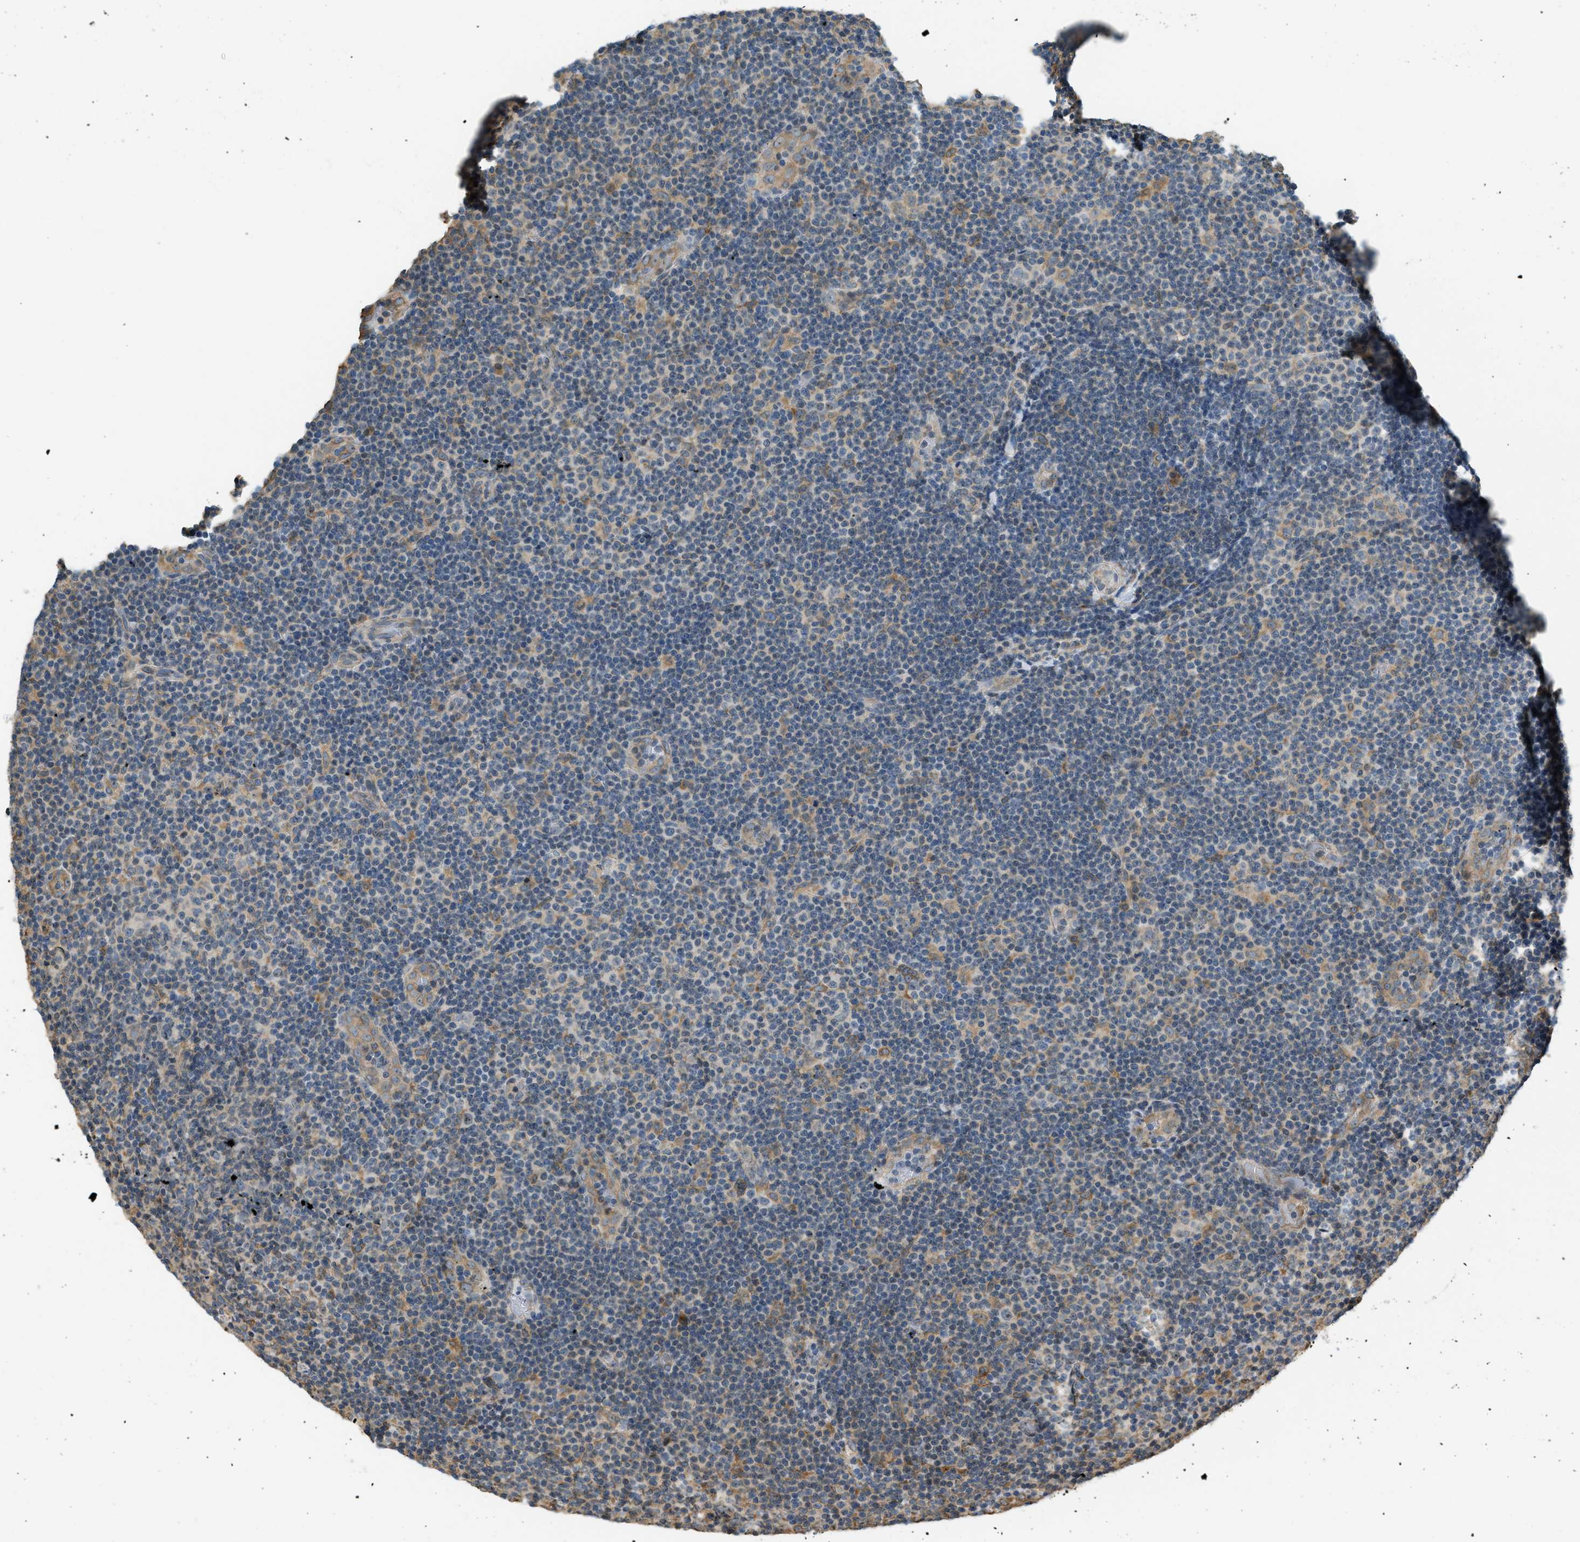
{"staining": {"intensity": "weak", "quantity": "25%-75%", "location": "cytoplasmic/membranous"}, "tissue": "lymphoma", "cell_type": "Tumor cells", "image_type": "cancer", "snomed": [{"axis": "morphology", "description": "Malignant lymphoma, non-Hodgkin's type, Low grade"}, {"axis": "topography", "description": "Lymph node"}], "caption": "IHC photomicrograph of malignant lymphoma, non-Hodgkin's type (low-grade) stained for a protein (brown), which exhibits low levels of weak cytoplasmic/membranous staining in approximately 25%-75% of tumor cells.", "gene": "OS9", "patient": {"sex": "male", "age": 83}}